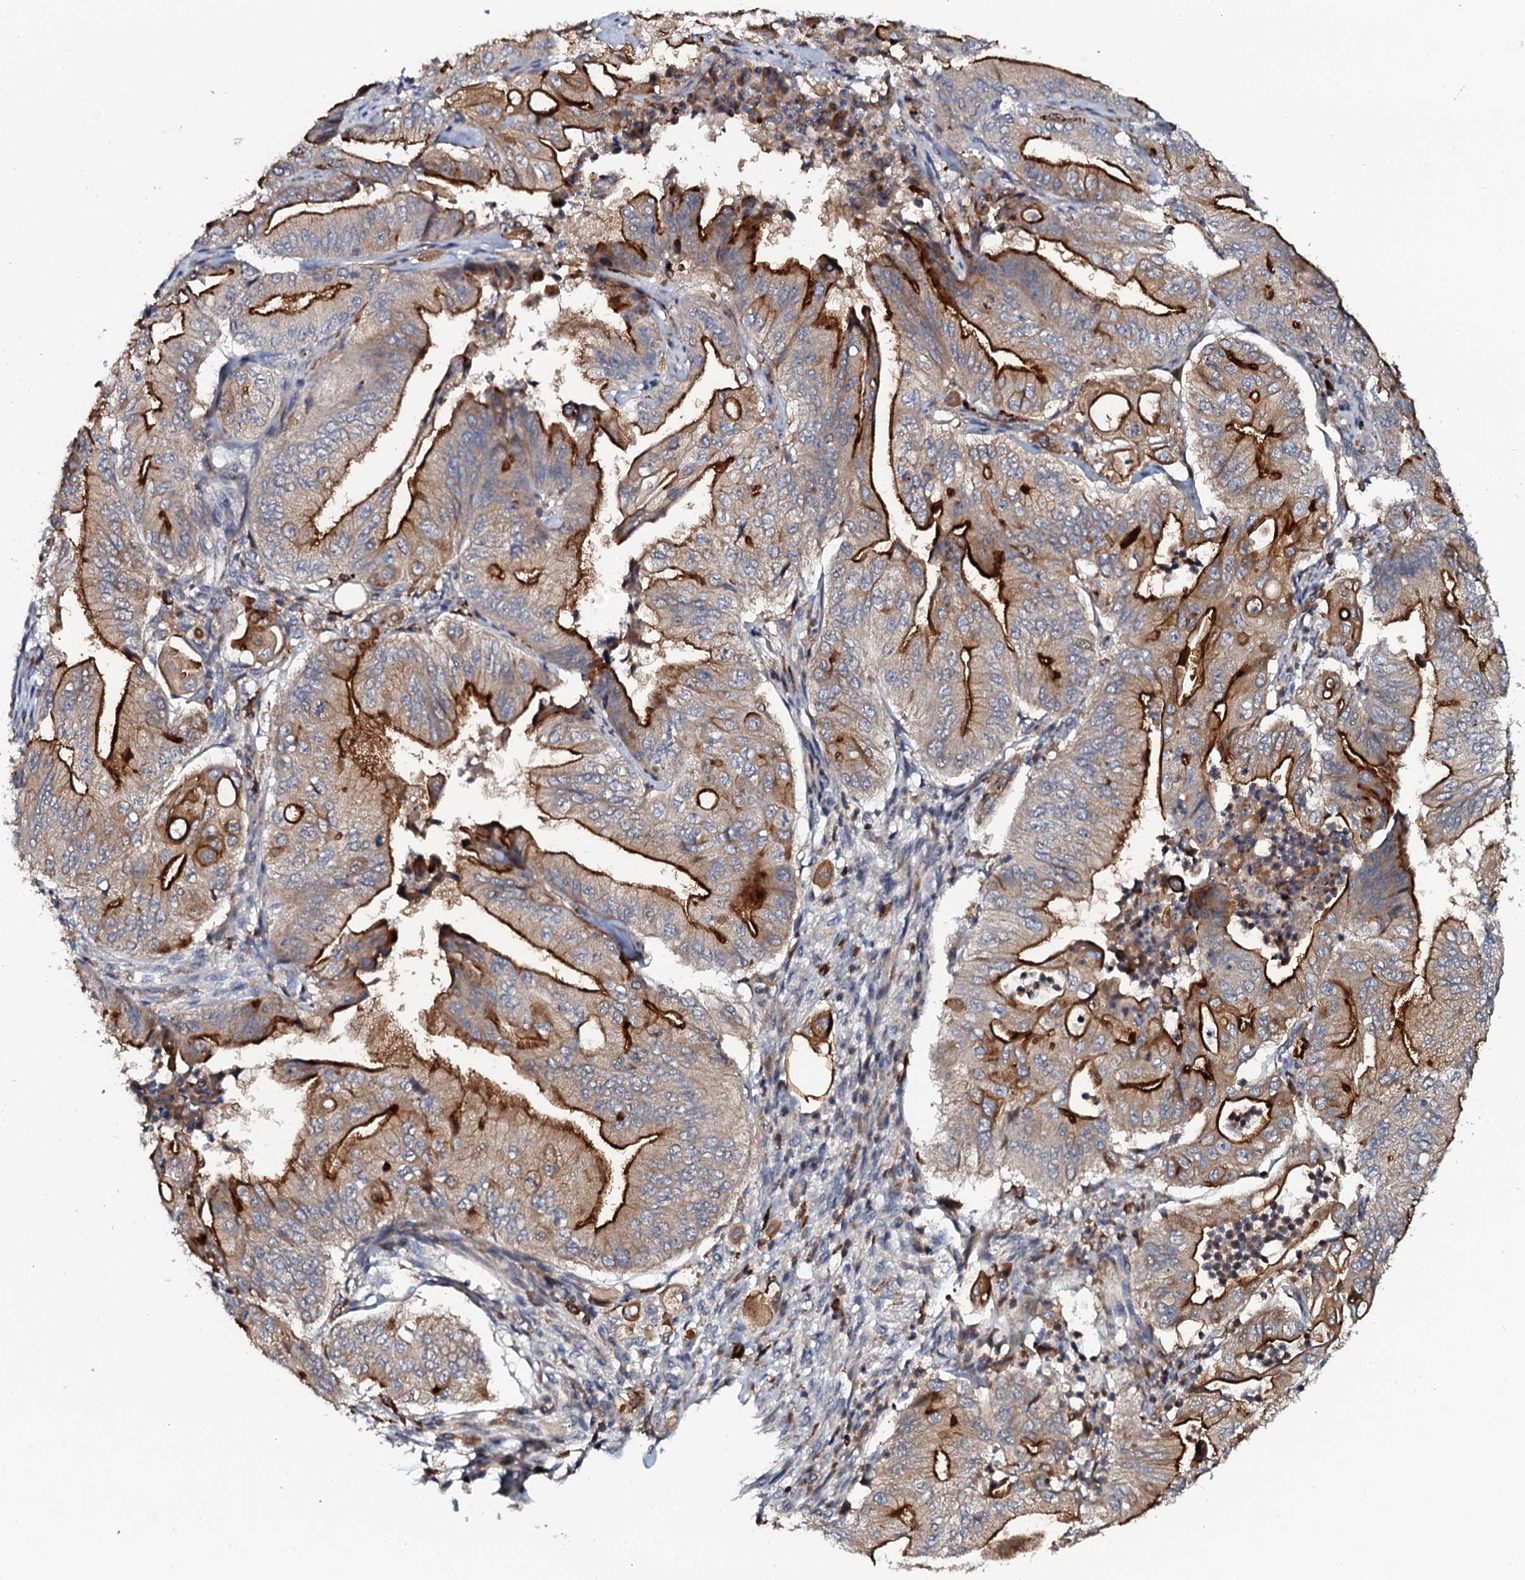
{"staining": {"intensity": "strong", "quantity": ">75%", "location": "cytoplasmic/membranous"}, "tissue": "pancreatic cancer", "cell_type": "Tumor cells", "image_type": "cancer", "snomed": [{"axis": "morphology", "description": "Adenocarcinoma, NOS"}, {"axis": "topography", "description": "Pancreas"}], "caption": "Pancreatic adenocarcinoma stained for a protein reveals strong cytoplasmic/membranous positivity in tumor cells.", "gene": "VAMP8", "patient": {"sex": "female", "age": 77}}